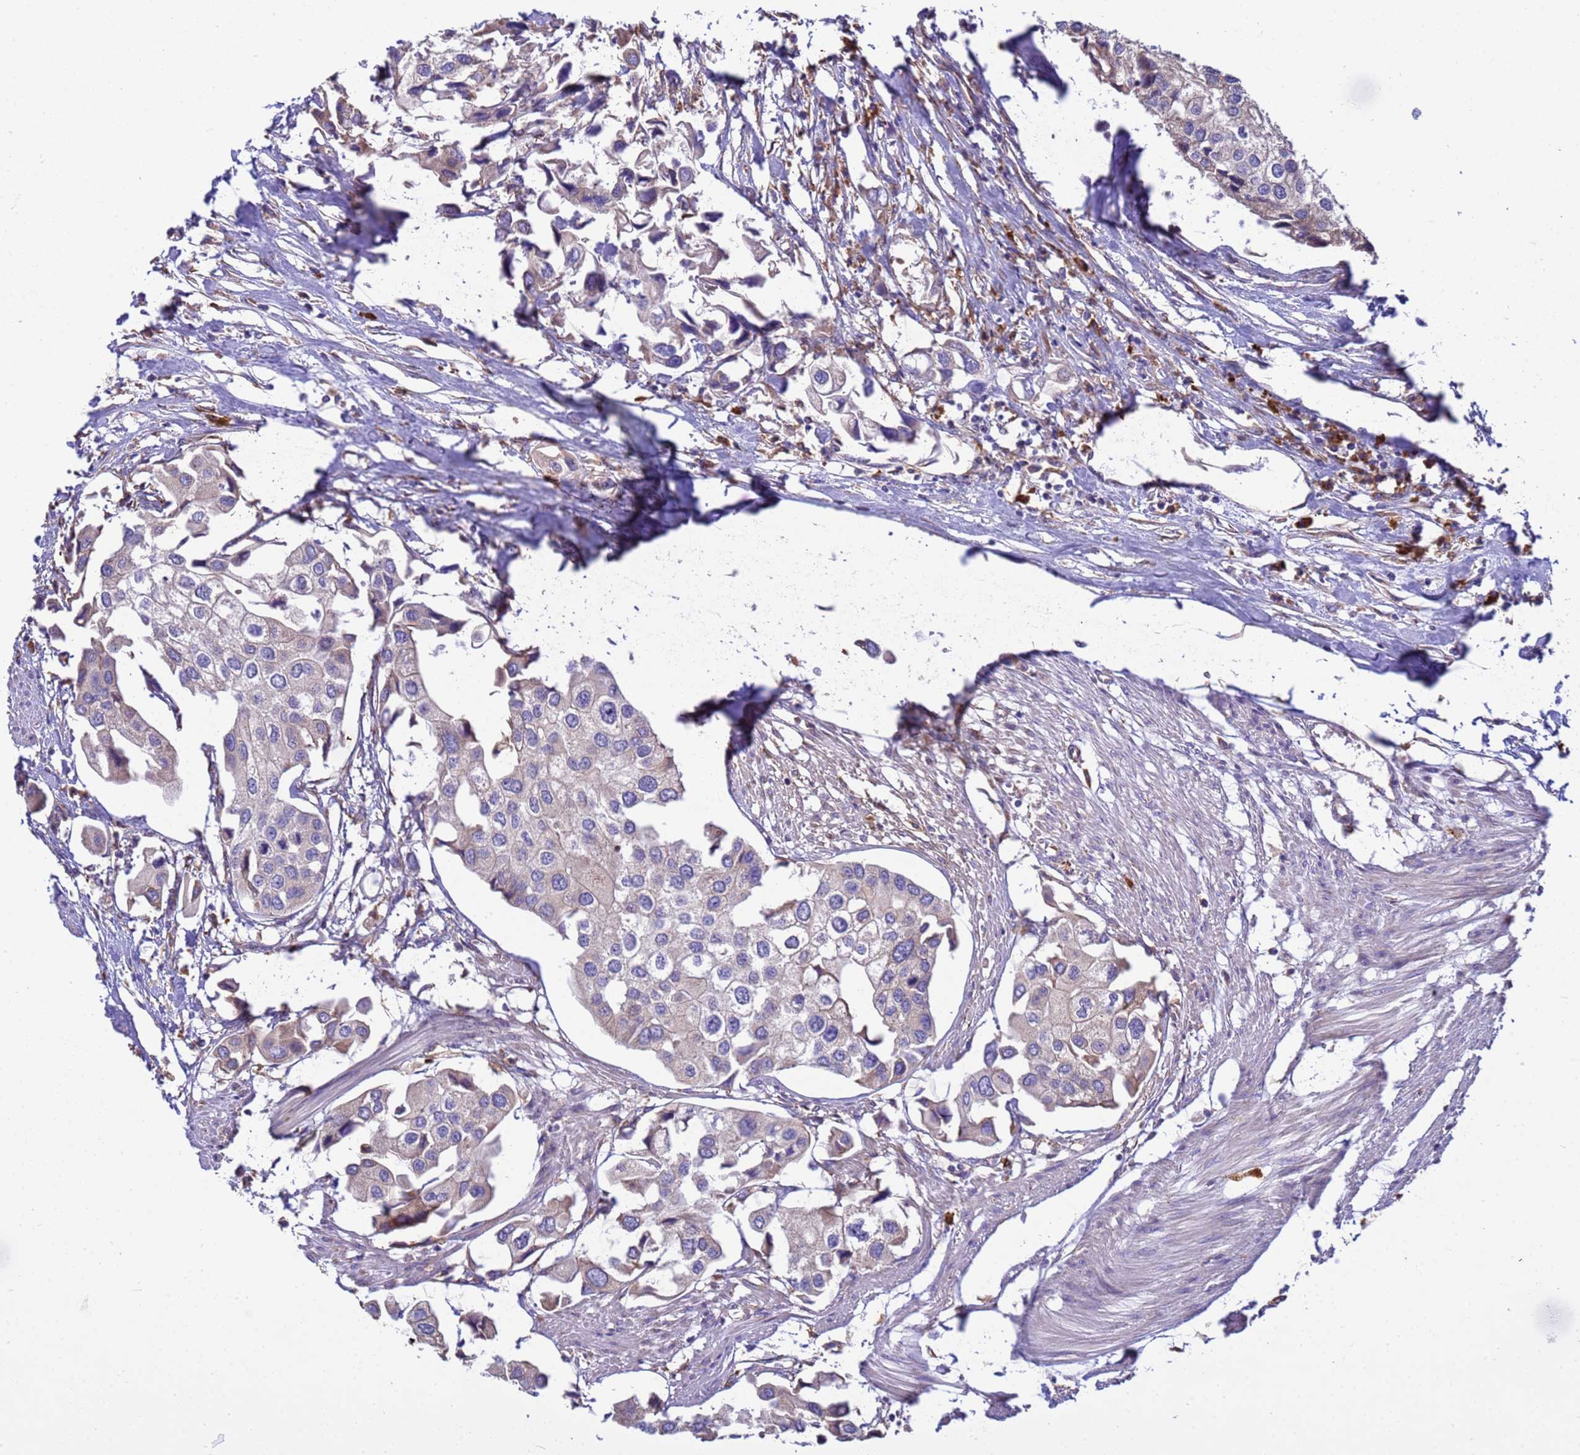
{"staining": {"intensity": "weak", "quantity": "<25%", "location": "cytoplasmic/membranous"}, "tissue": "urothelial cancer", "cell_type": "Tumor cells", "image_type": "cancer", "snomed": [{"axis": "morphology", "description": "Urothelial carcinoma, High grade"}, {"axis": "topography", "description": "Urinary bladder"}], "caption": "Tumor cells are negative for protein expression in human high-grade urothelial carcinoma.", "gene": "THAP5", "patient": {"sex": "male", "age": 64}}